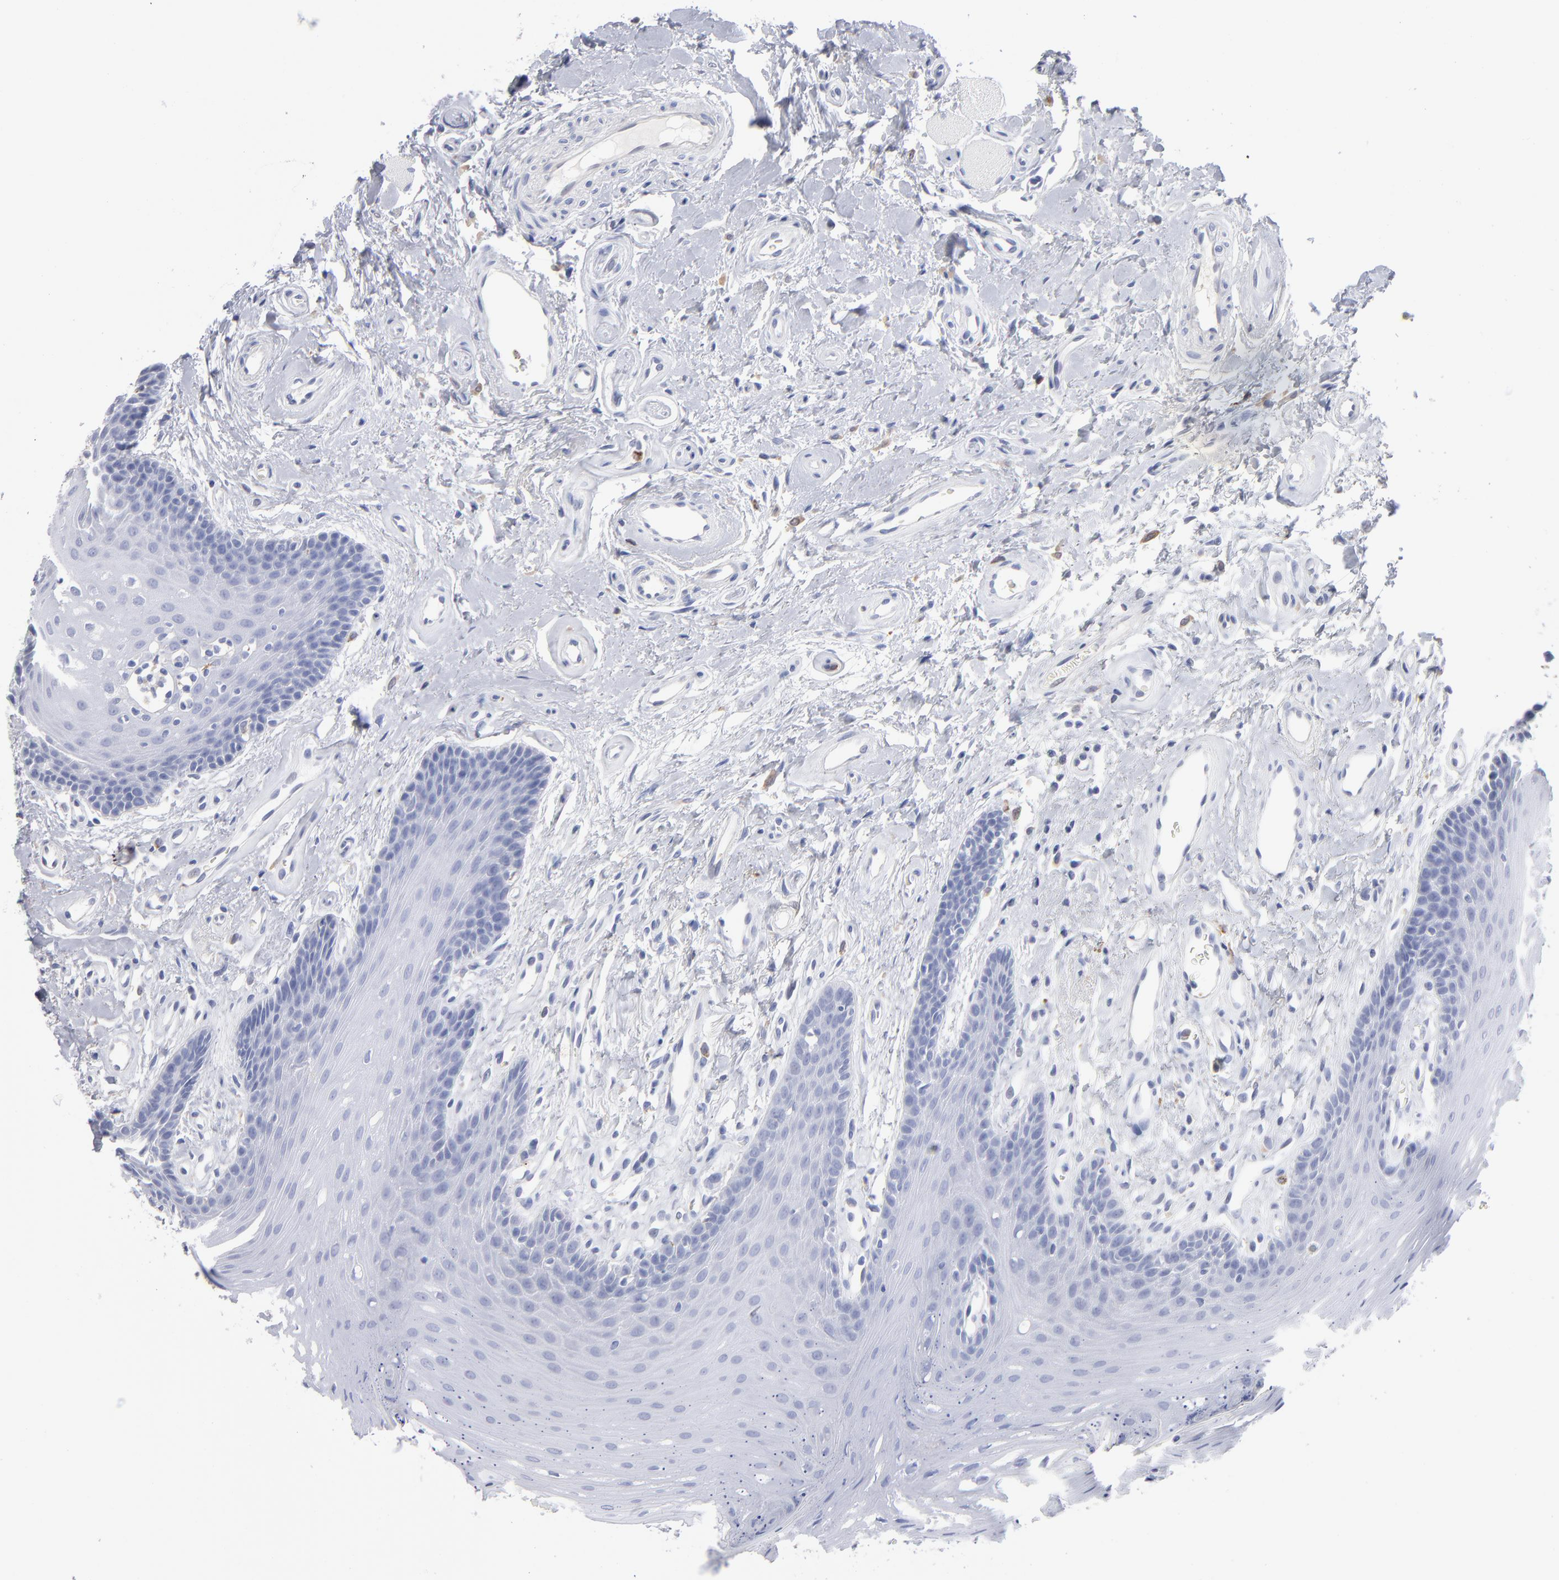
{"staining": {"intensity": "negative", "quantity": "none", "location": "none"}, "tissue": "oral mucosa", "cell_type": "Squamous epithelial cells", "image_type": "normal", "snomed": [{"axis": "morphology", "description": "Normal tissue, NOS"}, {"axis": "topography", "description": "Oral tissue"}], "caption": "The photomicrograph reveals no staining of squamous epithelial cells in benign oral mucosa. Nuclei are stained in blue.", "gene": "CD180", "patient": {"sex": "male", "age": 62}}